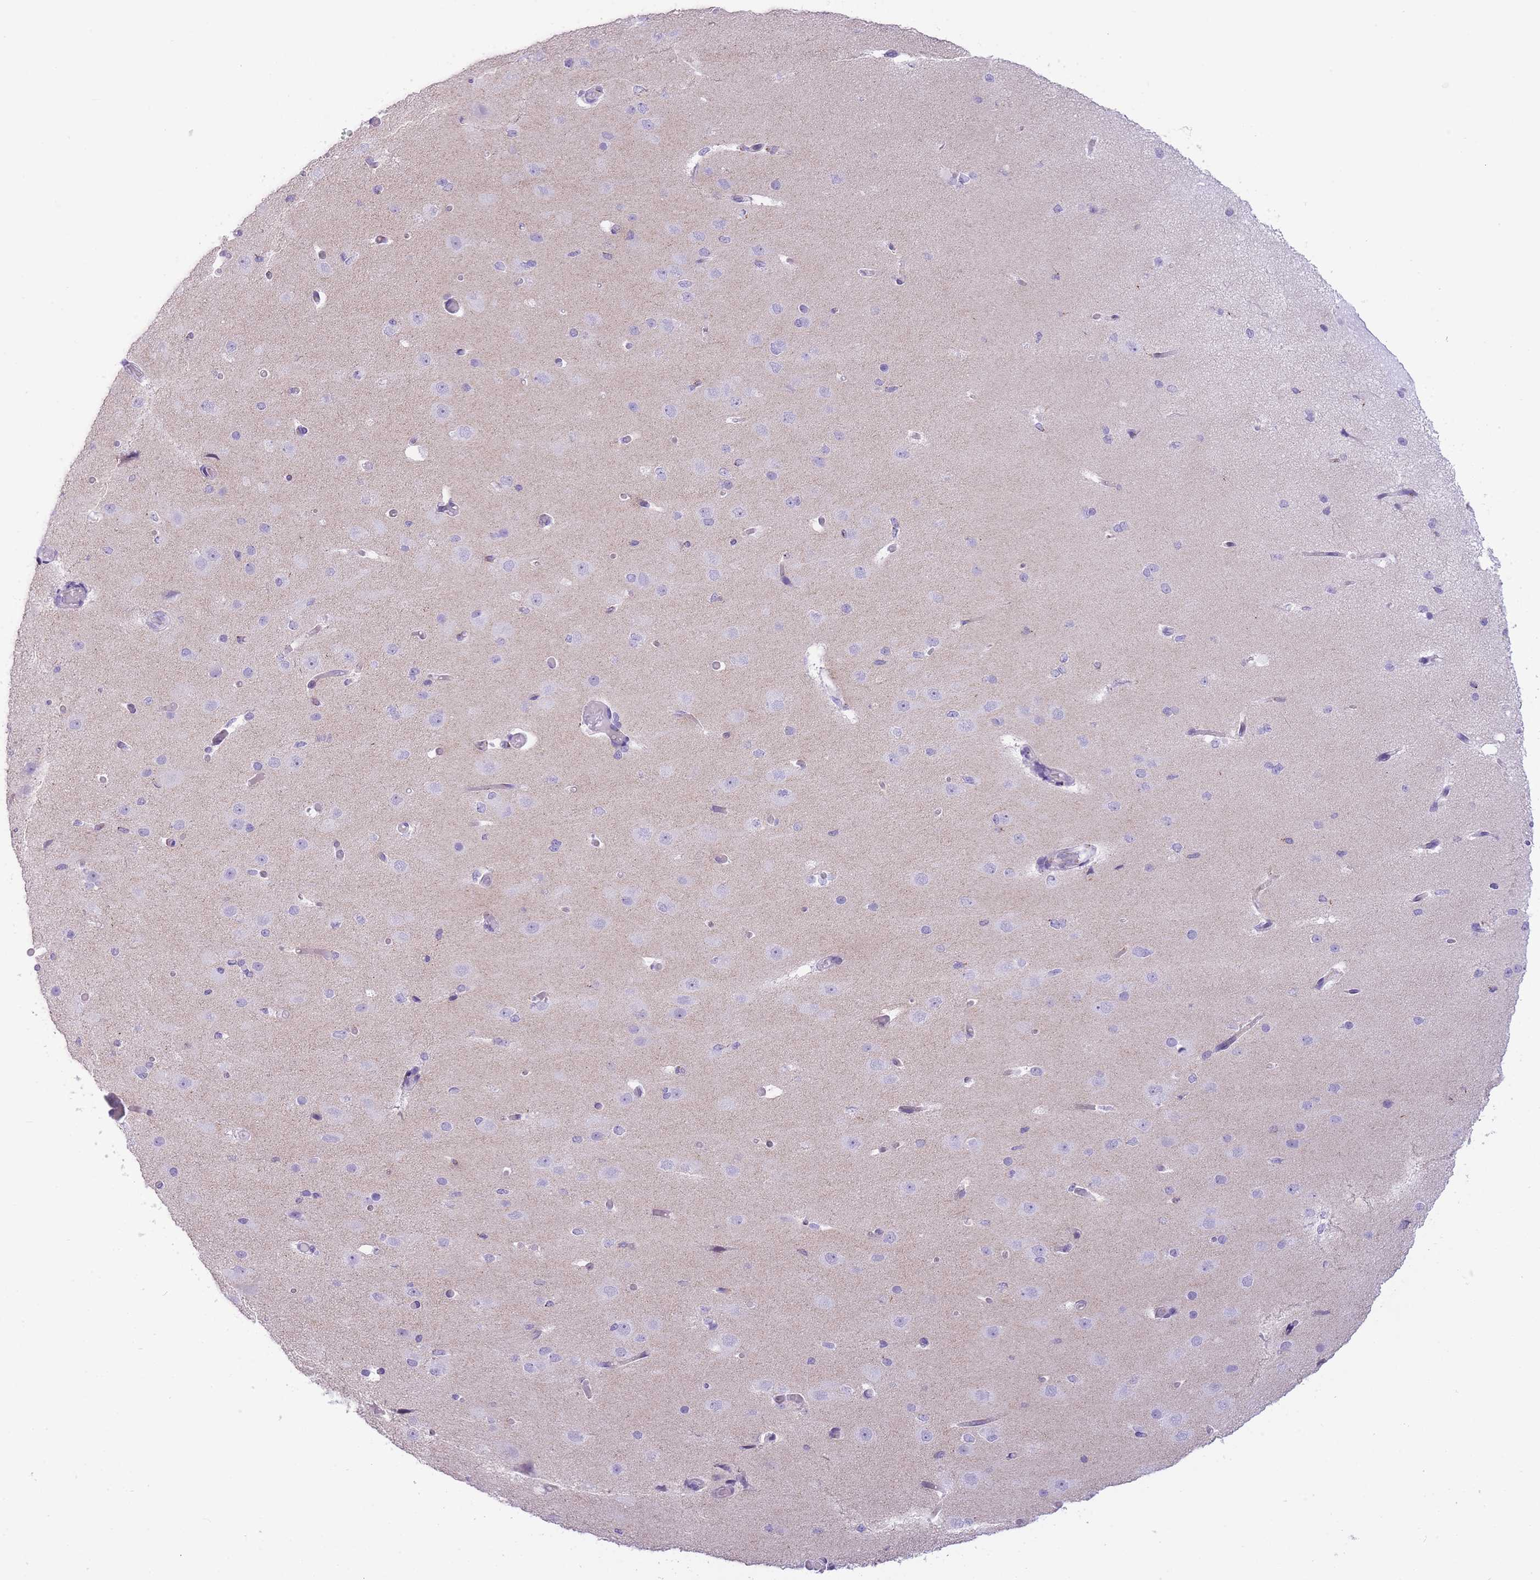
{"staining": {"intensity": "negative", "quantity": "none", "location": "none"}, "tissue": "cerebral cortex", "cell_type": "Endothelial cells", "image_type": "normal", "snomed": [{"axis": "morphology", "description": "Normal tissue, NOS"}, {"axis": "morphology", "description": "Inflammation, NOS"}, {"axis": "topography", "description": "Cerebral cortex"}], "caption": "This is an immunohistochemistry photomicrograph of benign cerebral cortex. There is no staining in endothelial cells.", "gene": "B4GALT2", "patient": {"sex": "male", "age": 6}}